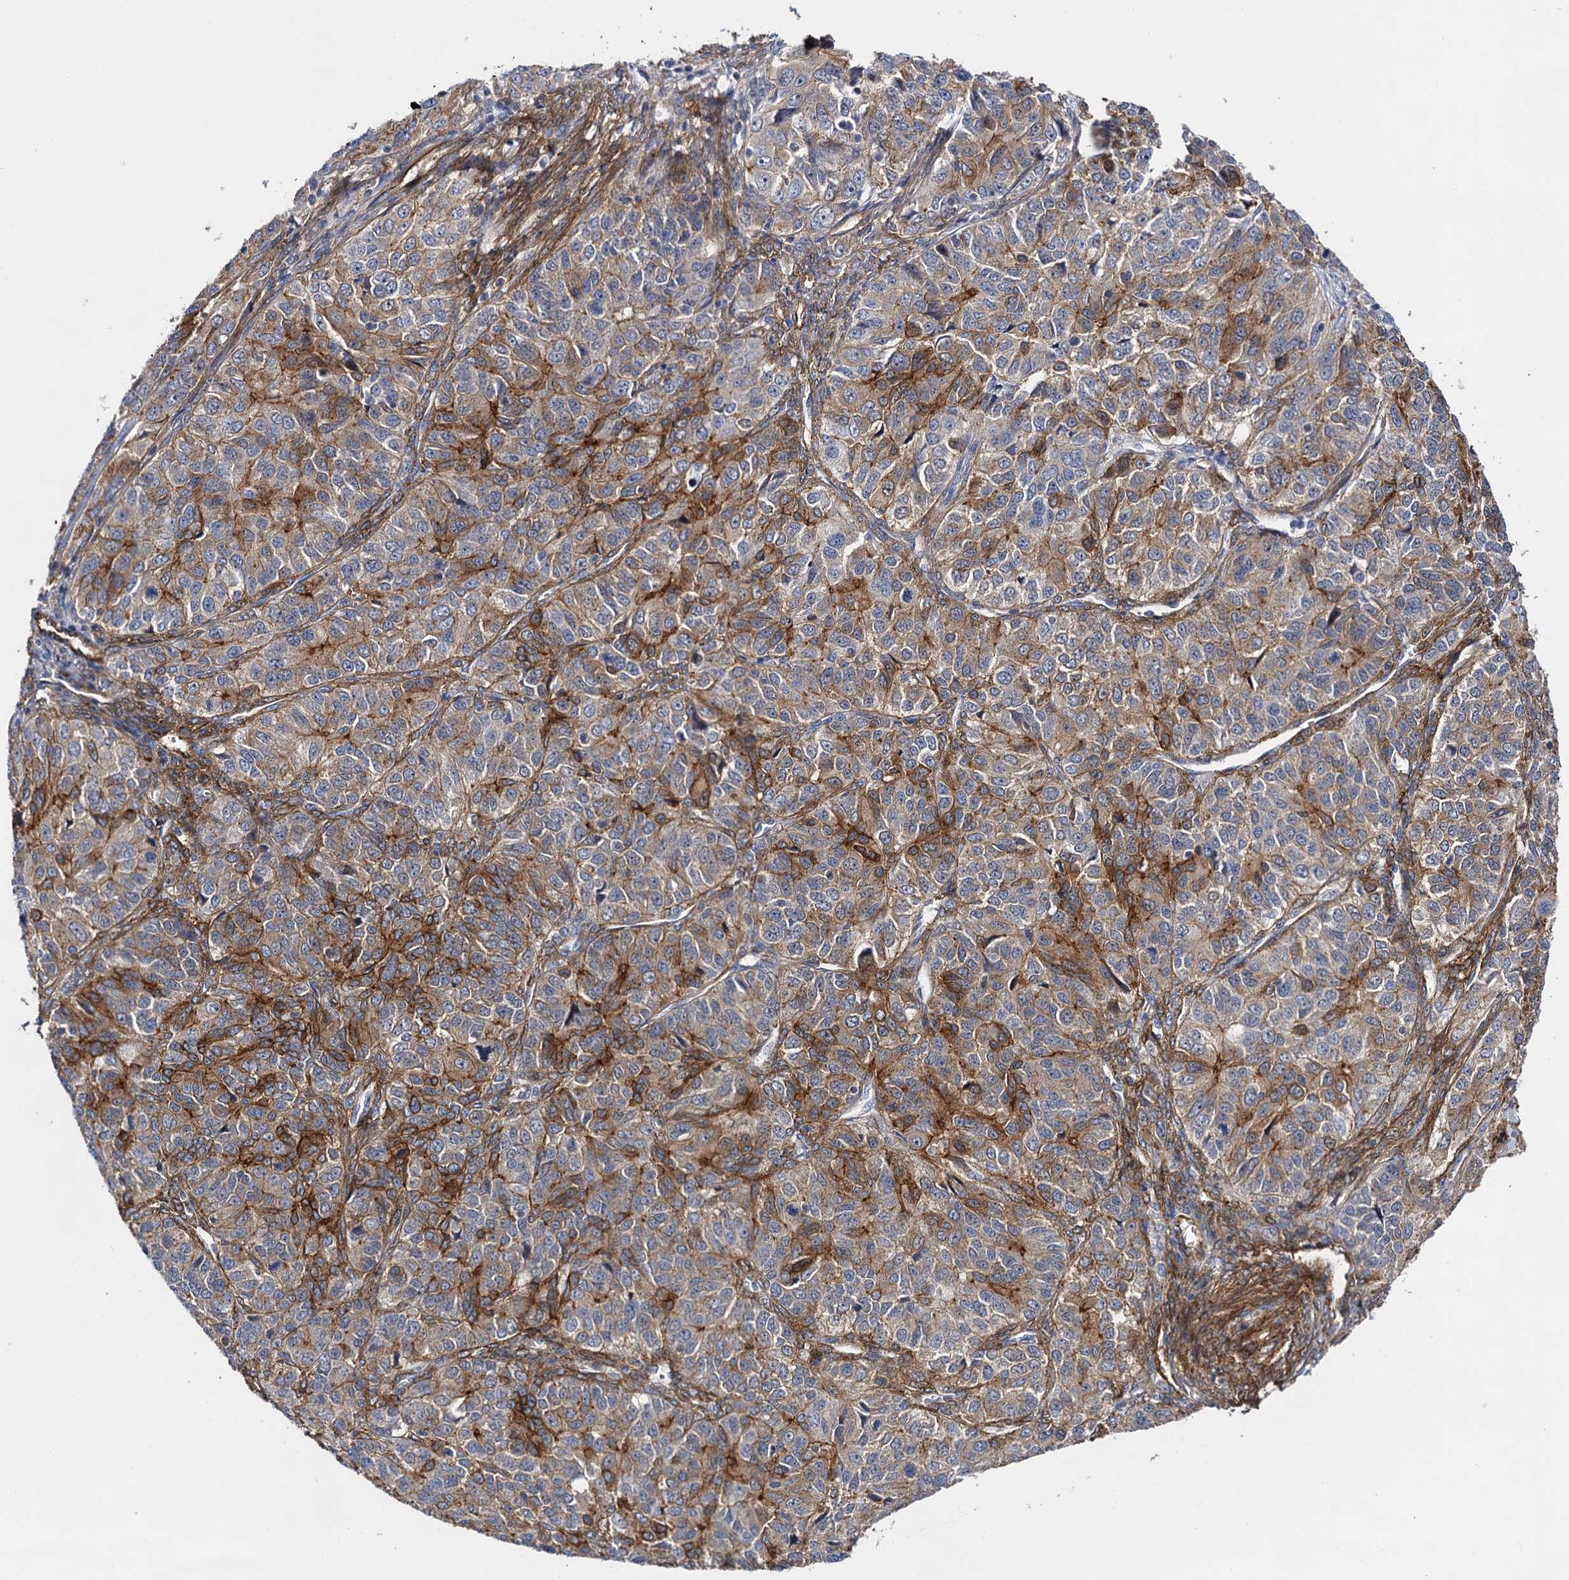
{"staining": {"intensity": "moderate", "quantity": ">75%", "location": "cytoplasmic/membranous"}, "tissue": "ovarian cancer", "cell_type": "Tumor cells", "image_type": "cancer", "snomed": [{"axis": "morphology", "description": "Carcinoma, endometroid"}, {"axis": "topography", "description": "Ovary"}], "caption": "This is an image of immunohistochemistry (IHC) staining of ovarian endometroid carcinoma, which shows moderate staining in the cytoplasmic/membranous of tumor cells.", "gene": "ABLIM1", "patient": {"sex": "female", "age": 51}}